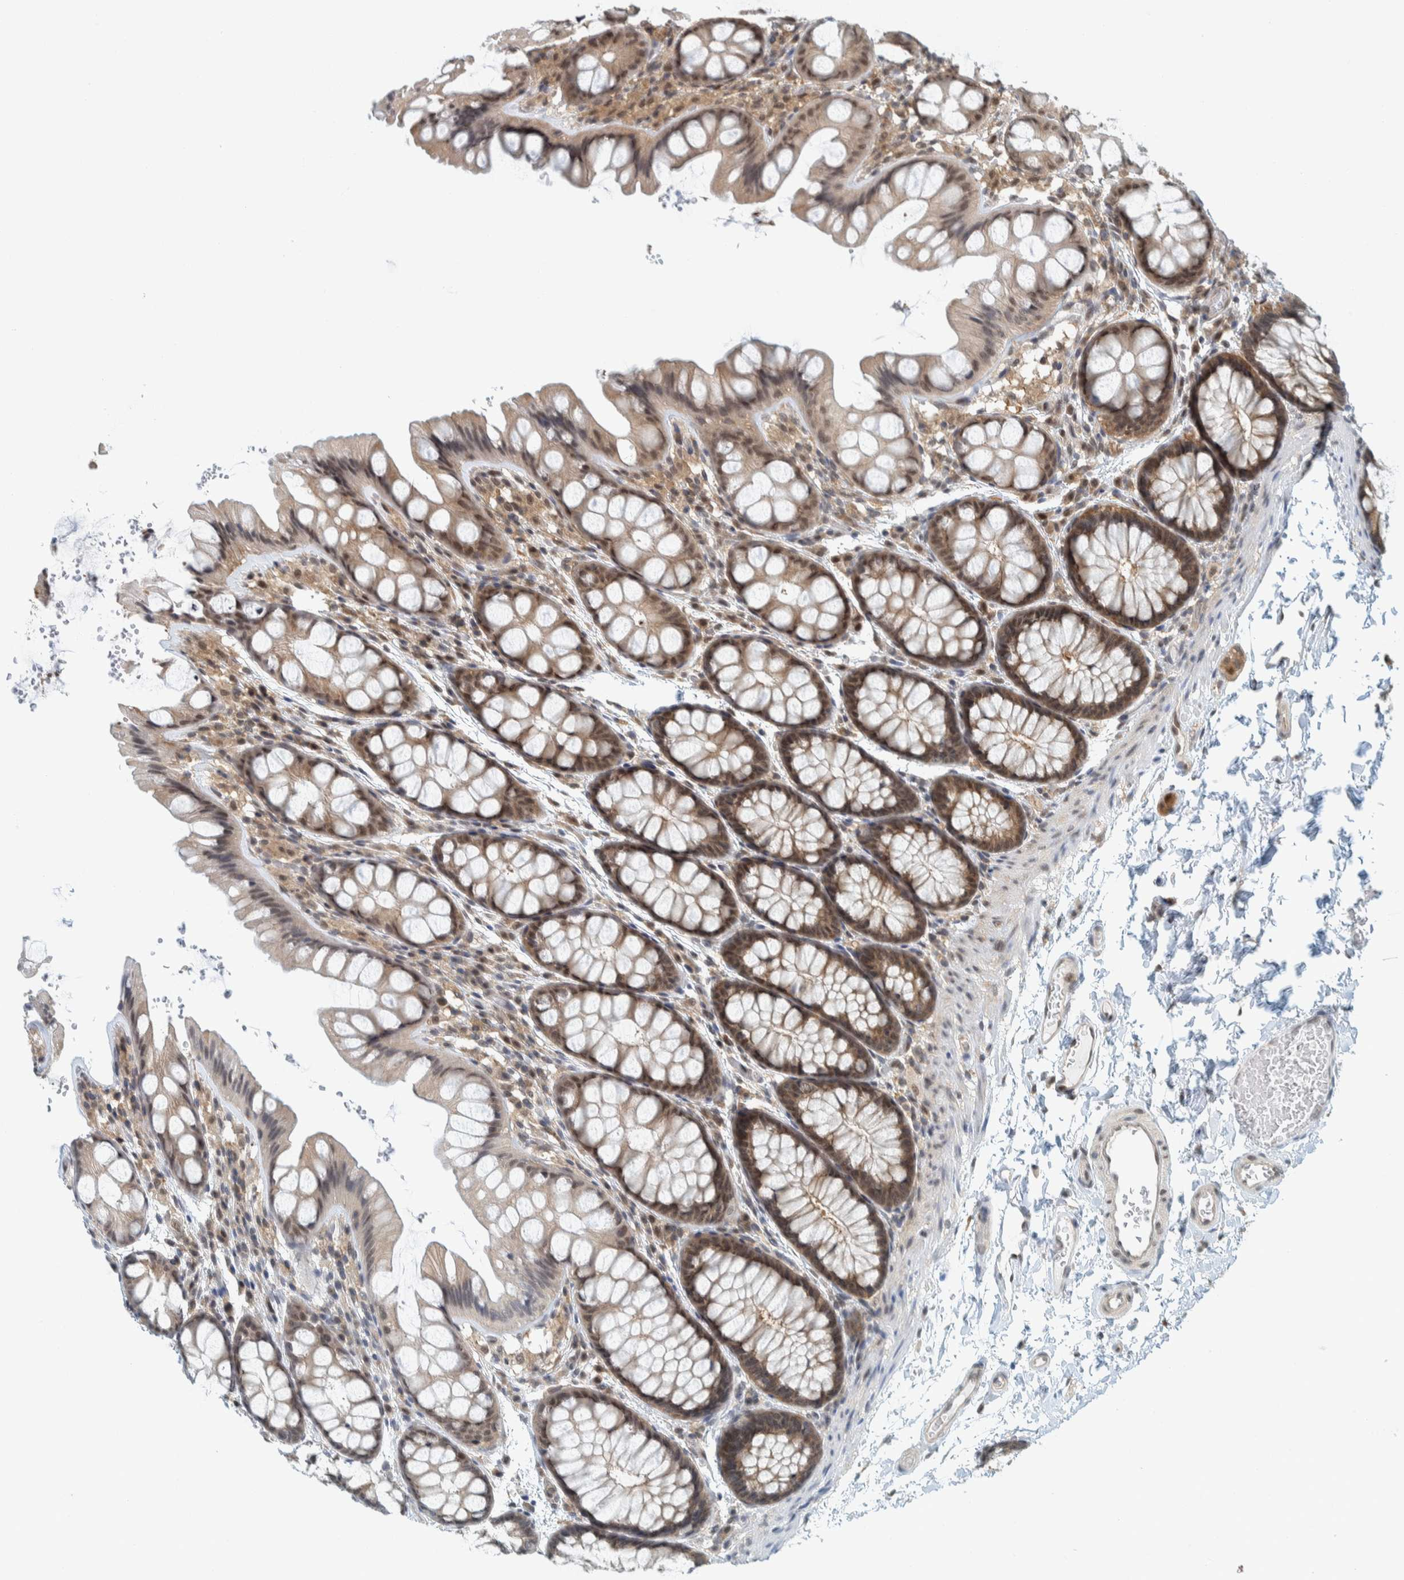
{"staining": {"intensity": "weak", "quantity": ">75%", "location": "nuclear"}, "tissue": "colon", "cell_type": "Endothelial cells", "image_type": "normal", "snomed": [{"axis": "morphology", "description": "Normal tissue, NOS"}, {"axis": "topography", "description": "Colon"}], "caption": "Weak nuclear staining for a protein is seen in approximately >75% of endothelial cells of normal colon using IHC.", "gene": "COPS3", "patient": {"sex": "male", "age": 47}}